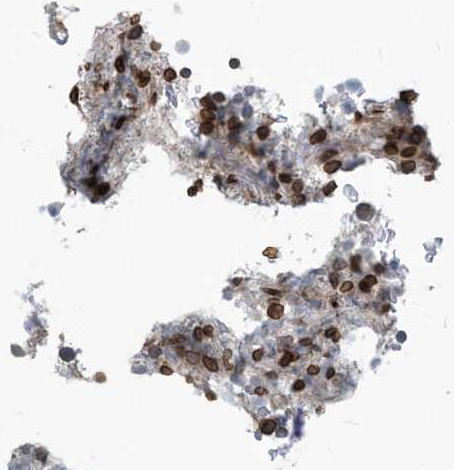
{"staining": {"intensity": "strong", "quantity": "25%-75%", "location": "cytoplasmic/membranous,nuclear"}, "tissue": "bone marrow", "cell_type": "Hematopoietic cells", "image_type": "normal", "snomed": [{"axis": "morphology", "description": "Normal tissue, NOS"}, {"axis": "topography", "description": "Bone marrow"}], "caption": "The histopathology image displays immunohistochemical staining of unremarkable bone marrow. There is strong cytoplasmic/membranous,nuclear positivity is identified in approximately 25%-75% of hematopoietic cells. Nuclei are stained in blue.", "gene": "WWP1", "patient": {"sex": "male", "age": 58}}